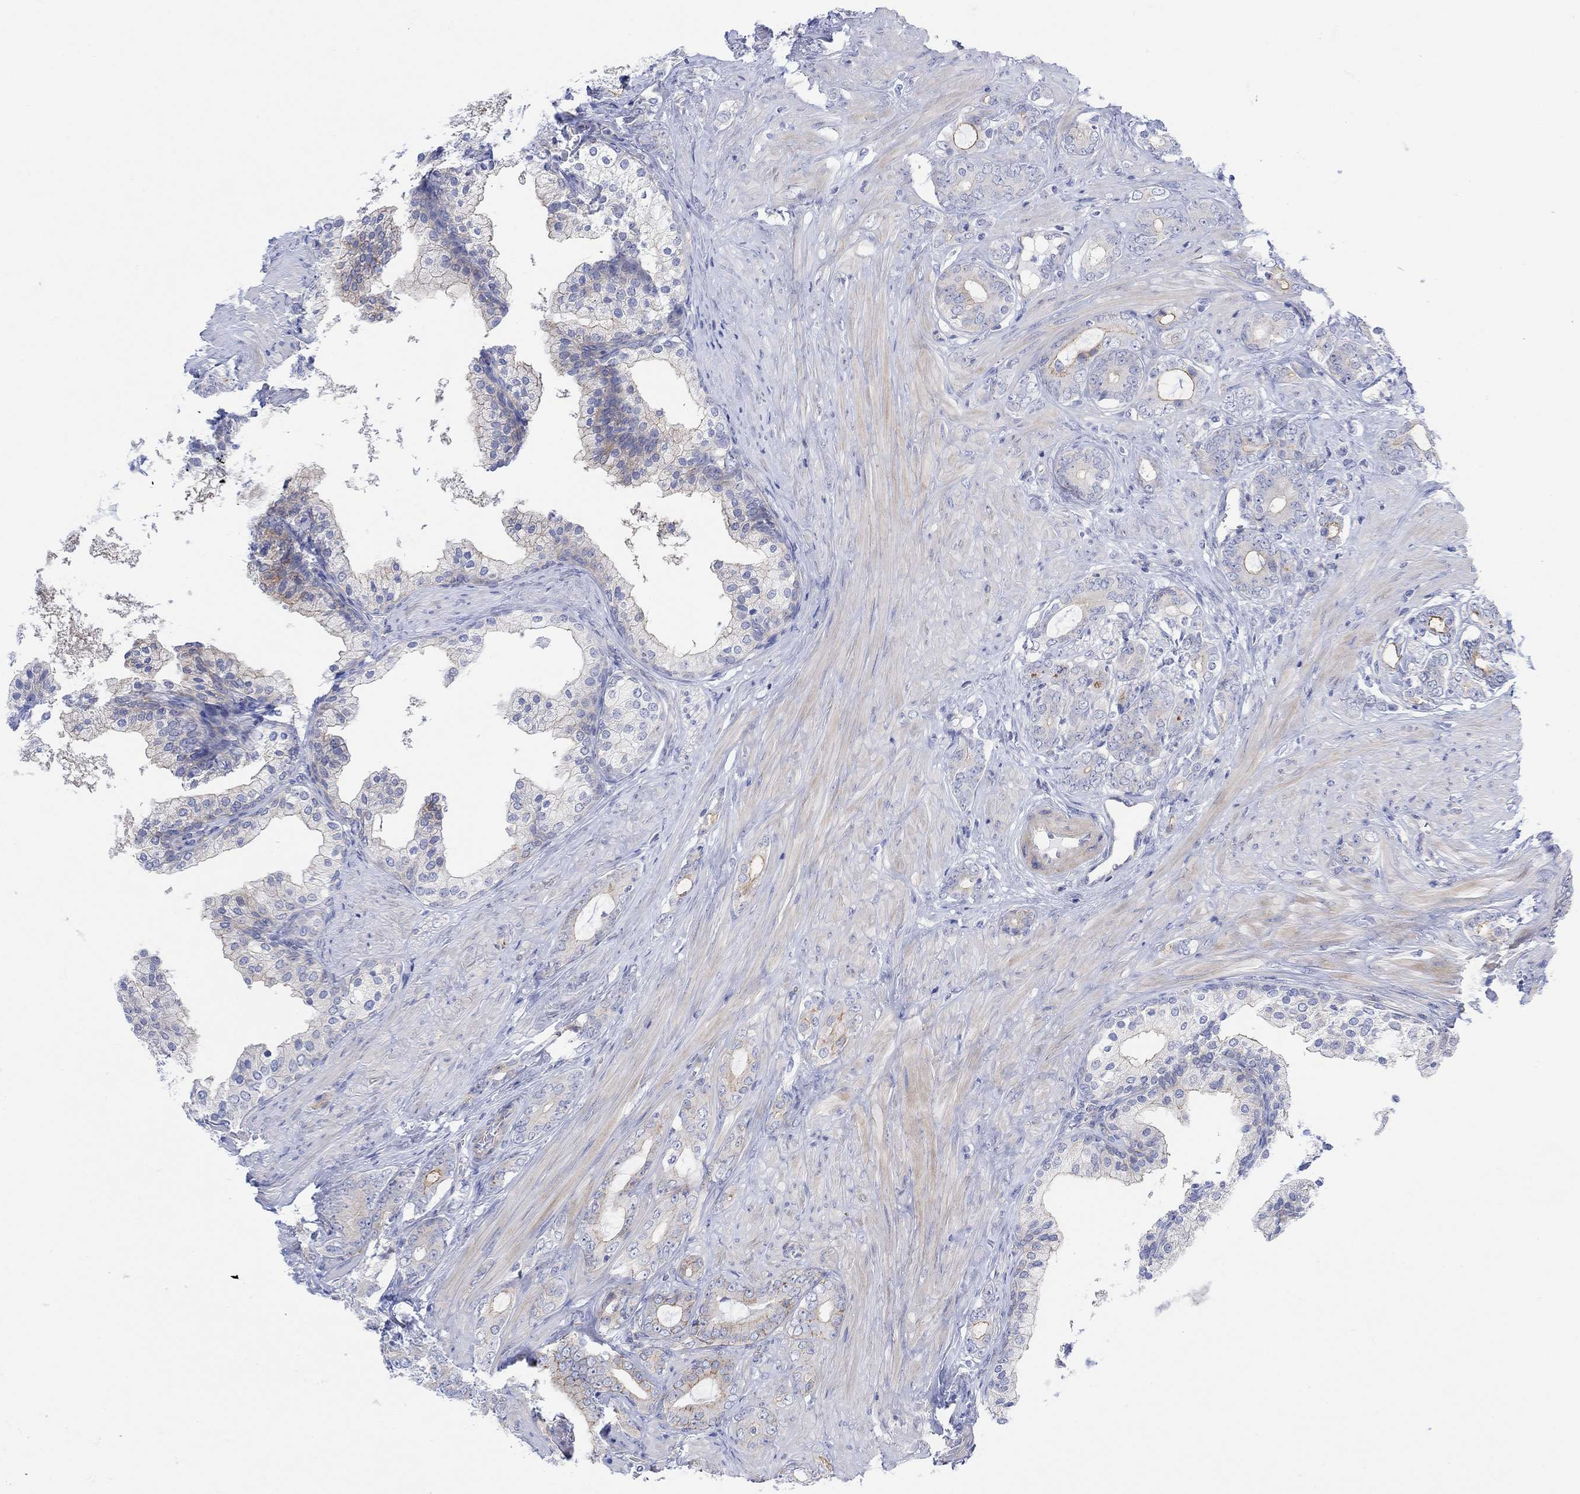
{"staining": {"intensity": "moderate", "quantity": "<25%", "location": "cytoplasmic/membranous"}, "tissue": "prostate cancer", "cell_type": "Tumor cells", "image_type": "cancer", "snomed": [{"axis": "morphology", "description": "Adenocarcinoma, NOS"}, {"axis": "topography", "description": "Prostate"}], "caption": "An image of human prostate cancer (adenocarcinoma) stained for a protein reveals moderate cytoplasmic/membranous brown staining in tumor cells.", "gene": "TLDC2", "patient": {"sex": "male", "age": 55}}